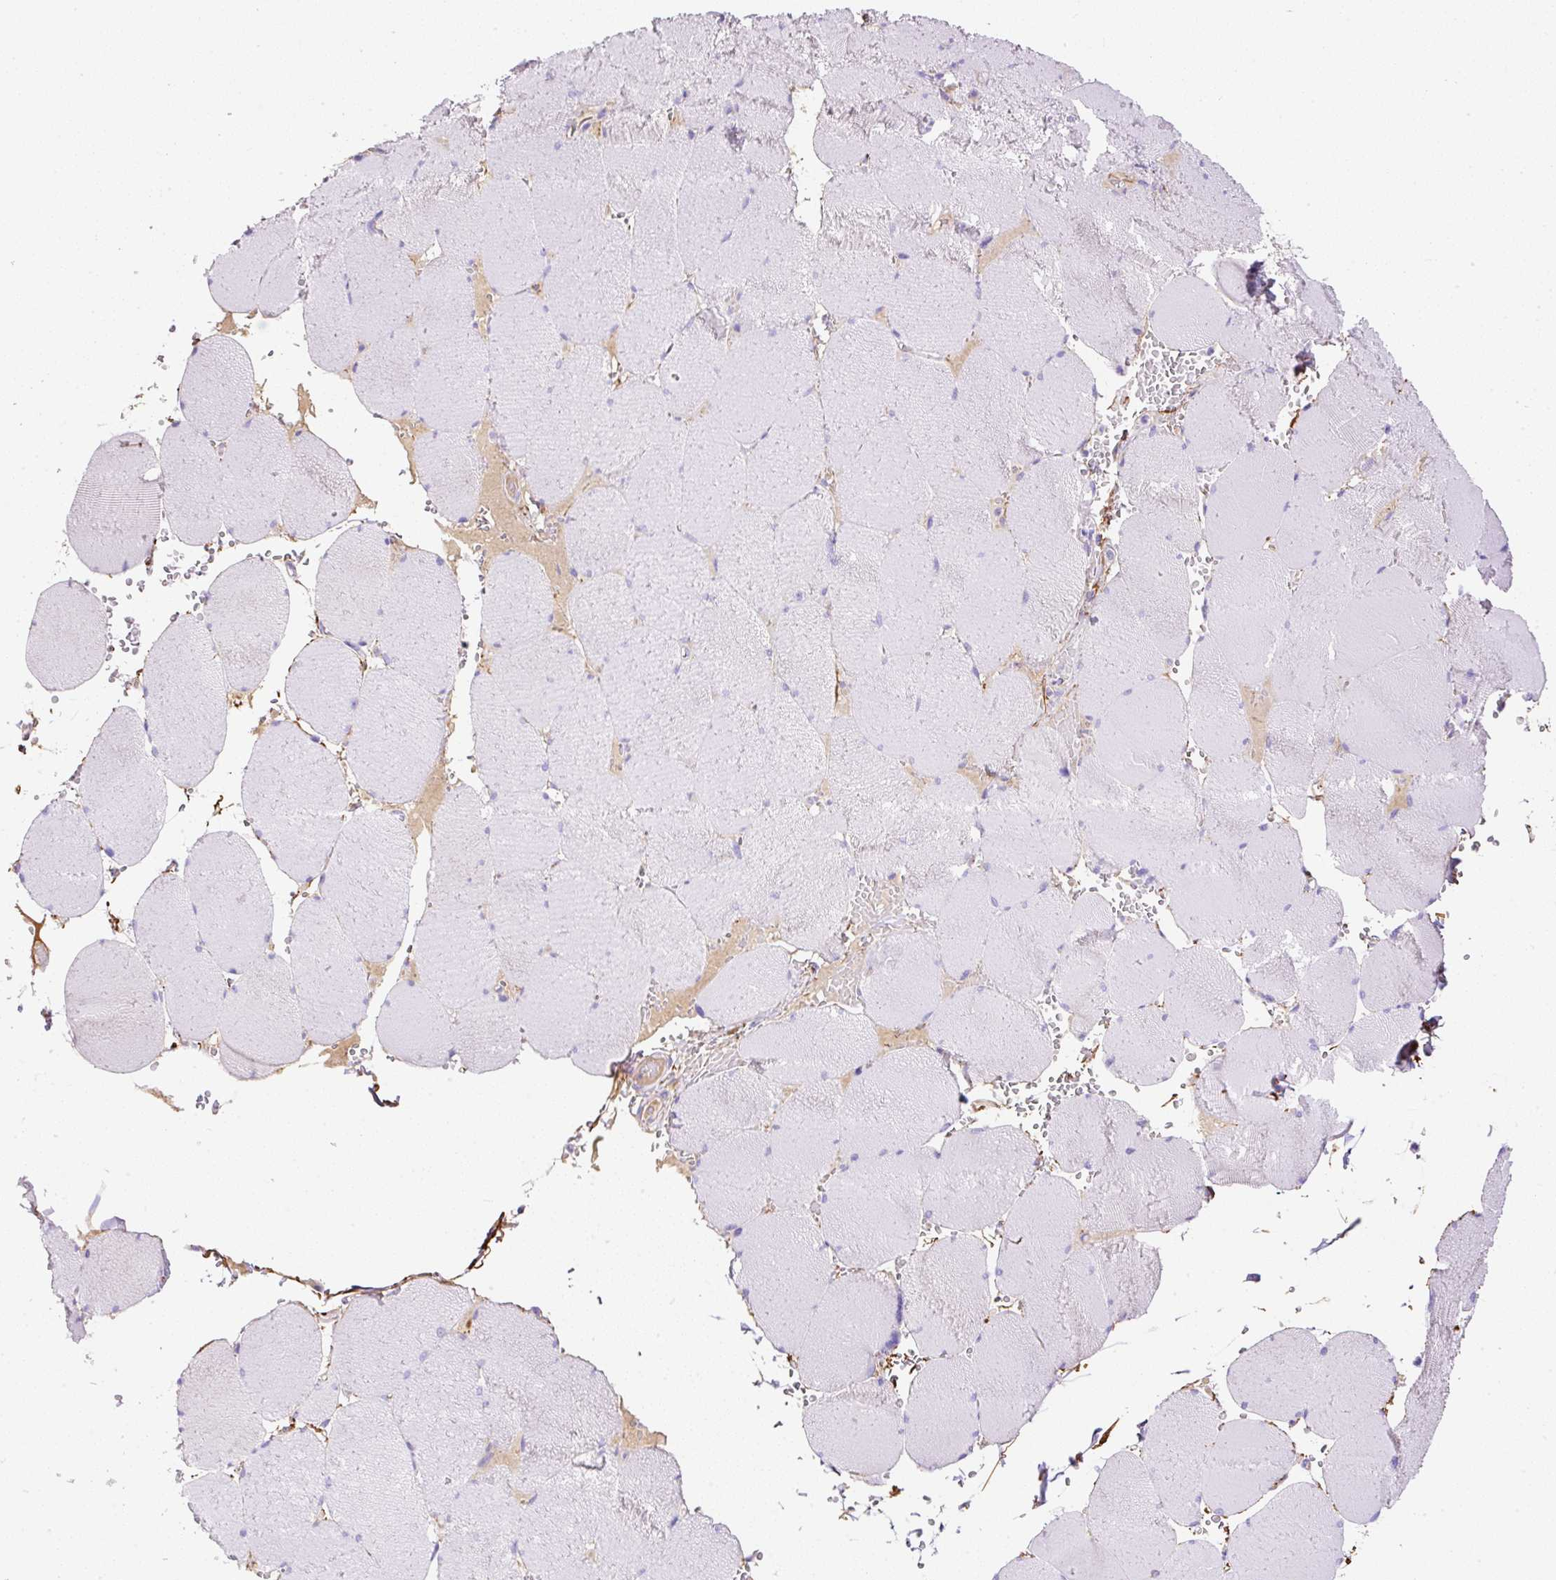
{"staining": {"intensity": "negative", "quantity": "none", "location": "none"}, "tissue": "skeletal muscle", "cell_type": "Myocytes", "image_type": "normal", "snomed": [{"axis": "morphology", "description": "Normal tissue, NOS"}, {"axis": "topography", "description": "Skeletal muscle"}, {"axis": "topography", "description": "Head-Neck"}], "caption": "This is an immunohistochemistry micrograph of normal skeletal muscle. There is no staining in myocytes.", "gene": "APCS", "patient": {"sex": "male", "age": 66}}